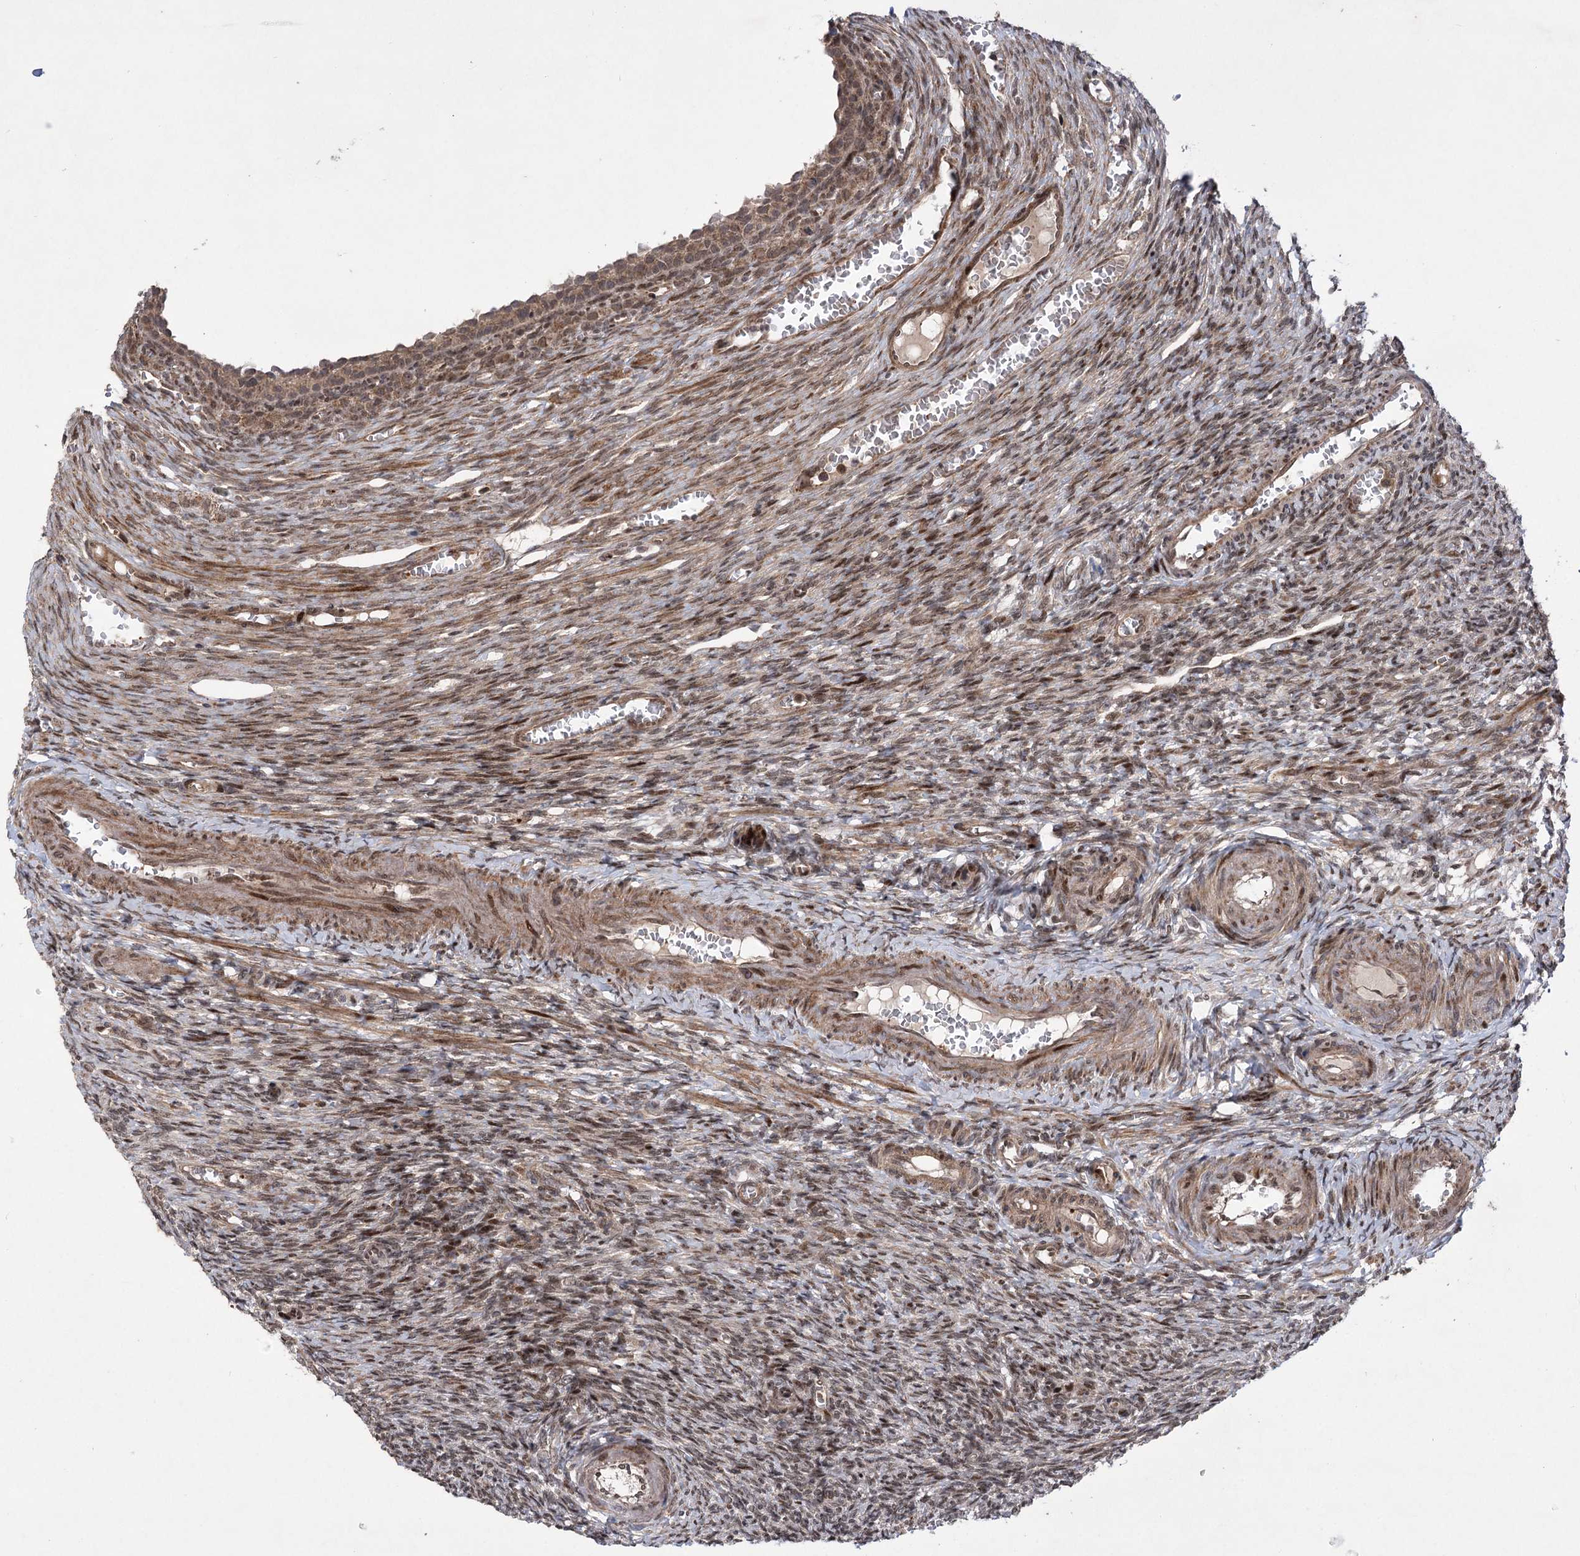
{"staining": {"intensity": "weak", "quantity": ">75%", "location": "cytoplasmic/membranous,nuclear"}, "tissue": "ovary", "cell_type": "Follicle cells", "image_type": "normal", "snomed": [{"axis": "morphology", "description": "Normal tissue, NOS"}, {"axis": "topography", "description": "Ovary"}], "caption": "This is a photomicrograph of immunohistochemistry staining of unremarkable ovary, which shows weak staining in the cytoplasmic/membranous,nuclear of follicle cells.", "gene": "TENM2", "patient": {"sex": "female", "age": 27}}